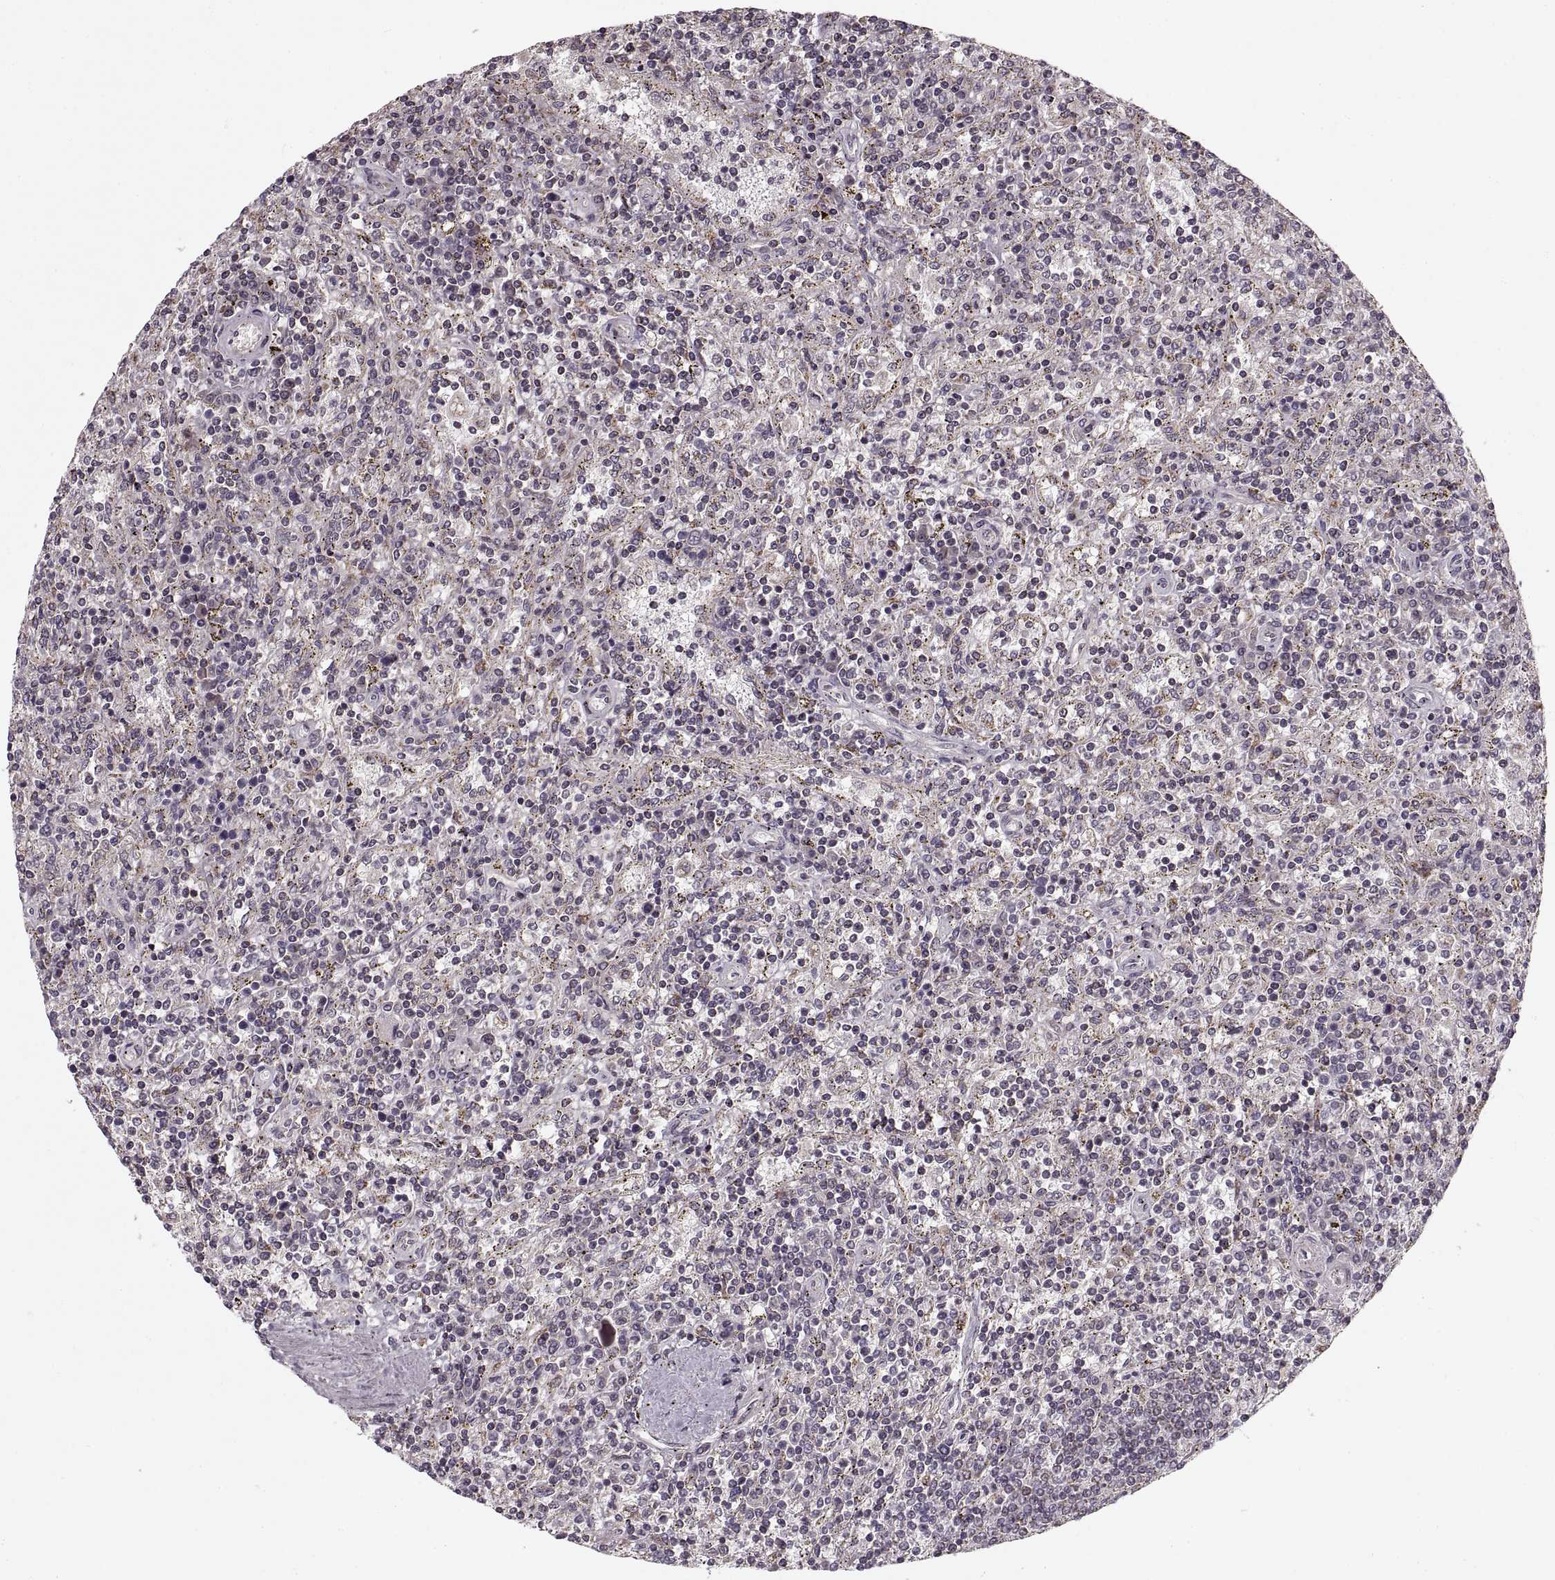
{"staining": {"intensity": "negative", "quantity": "none", "location": "none"}, "tissue": "lymphoma", "cell_type": "Tumor cells", "image_type": "cancer", "snomed": [{"axis": "morphology", "description": "Malignant lymphoma, non-Hodgkin's type, Low grade"}, {"axis": "topography", "description": "Spleen"}], "caption": "DAB (3,3'-diaminobenzidine) immunohistochemical staining of human lymphoma shows no significant positivity in tumor cells. (IHC, brightfield microscopy, high magnification).", "gene": "ASIC3", "patient": {"sex": "male", "age": 62}}